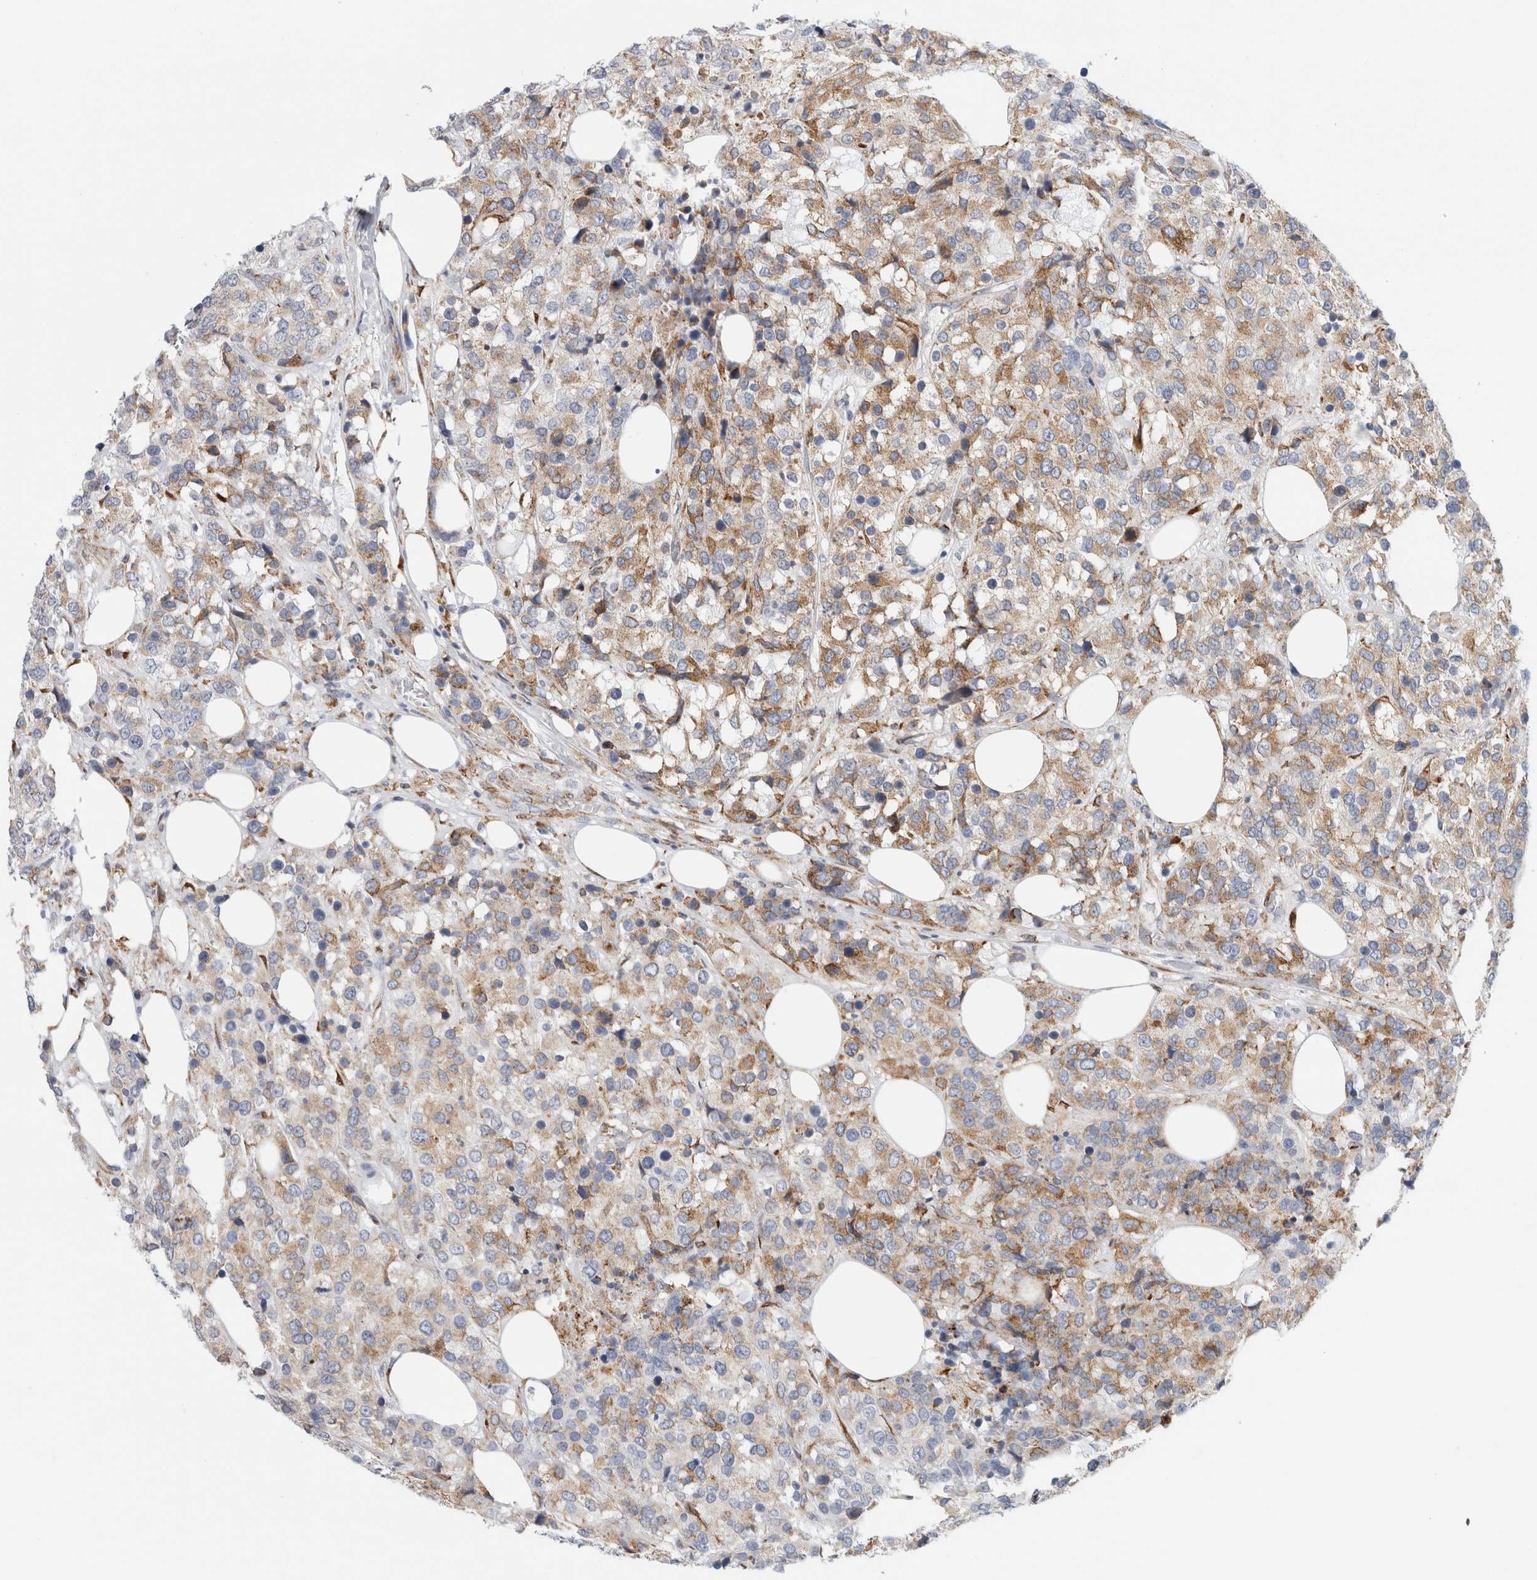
{"staining": {"intensity": "moderate", "quantity": ">75%", "location": "cytoplasmic/membranous"}, "tissue": "breast cancer", "cell_type": "Tumor cells", "image_type": "cancer", "snomed": [{"axis": "morphology", "description": "Lobular carcinoma"}, {"axis": "topography", "description": "Breast"}], "caption": "Tumor cells demonstrate moderate cytoplasmic/membranous staining in about >75% of cells in lobular carcinoma (breast). Immunohistochemistry (ihc) stains the protein in brown and the nuclei are stained blue.", "gene": "MCFD2", "patient": {"sex": "female", "age": 59}}